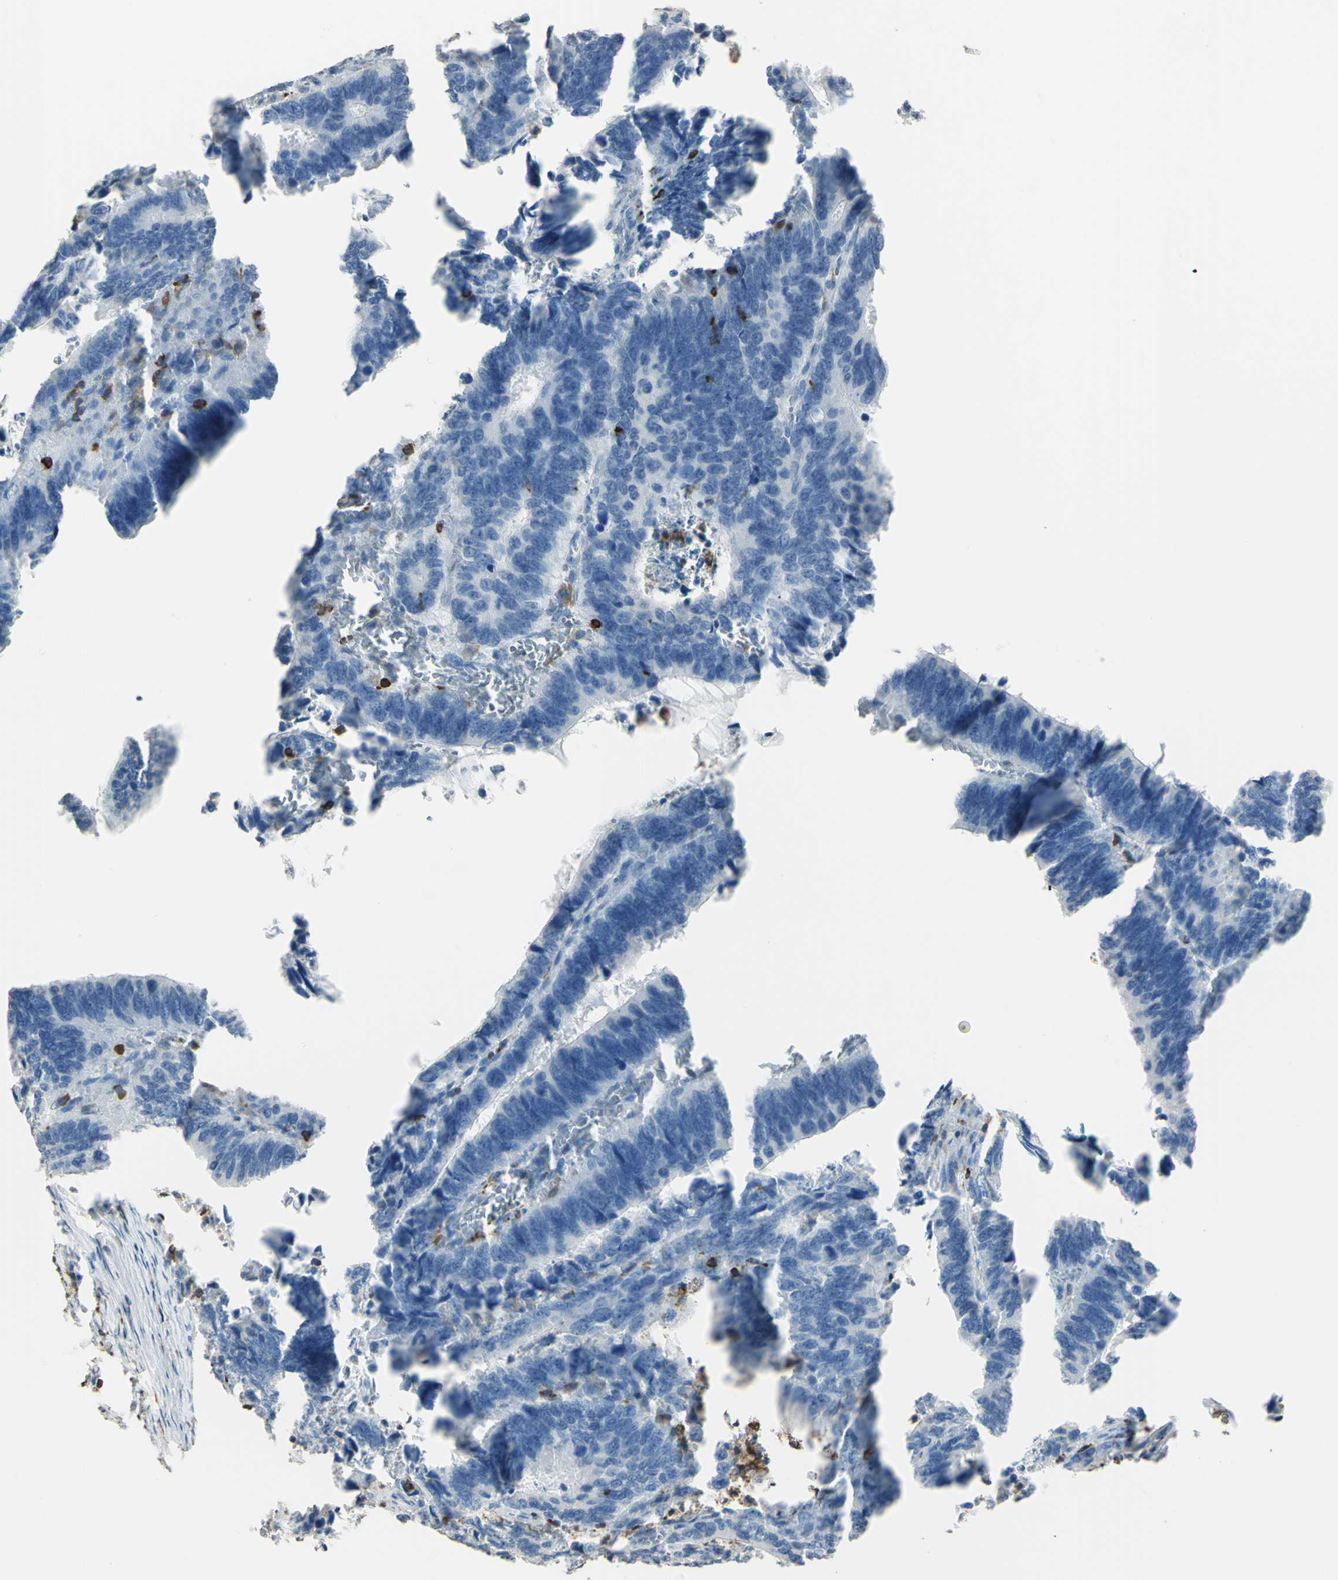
{"staining": {"intensity": "negative", "quantity": "none", "location": "none"}, "tissue": "colorectal cancer", "cell_type": "Tumor cells", "image_type": "cancer", "snomed": [{"axis": "morphology", "description": "Adenocarcinoma, NOS"}, {"axis": "topography", "description": "Colon"}], "caption": "Immunohistochemical staining of human colorectal cancer (adenocarcinoma) shows no significant positivity in tumor cells. The staining is performed using DAB brown chromogen with nuclei counter-stained in using hematoxylin.", "gene": "PSTPIP1", "patient": {"sex": "male", "age": 72}}